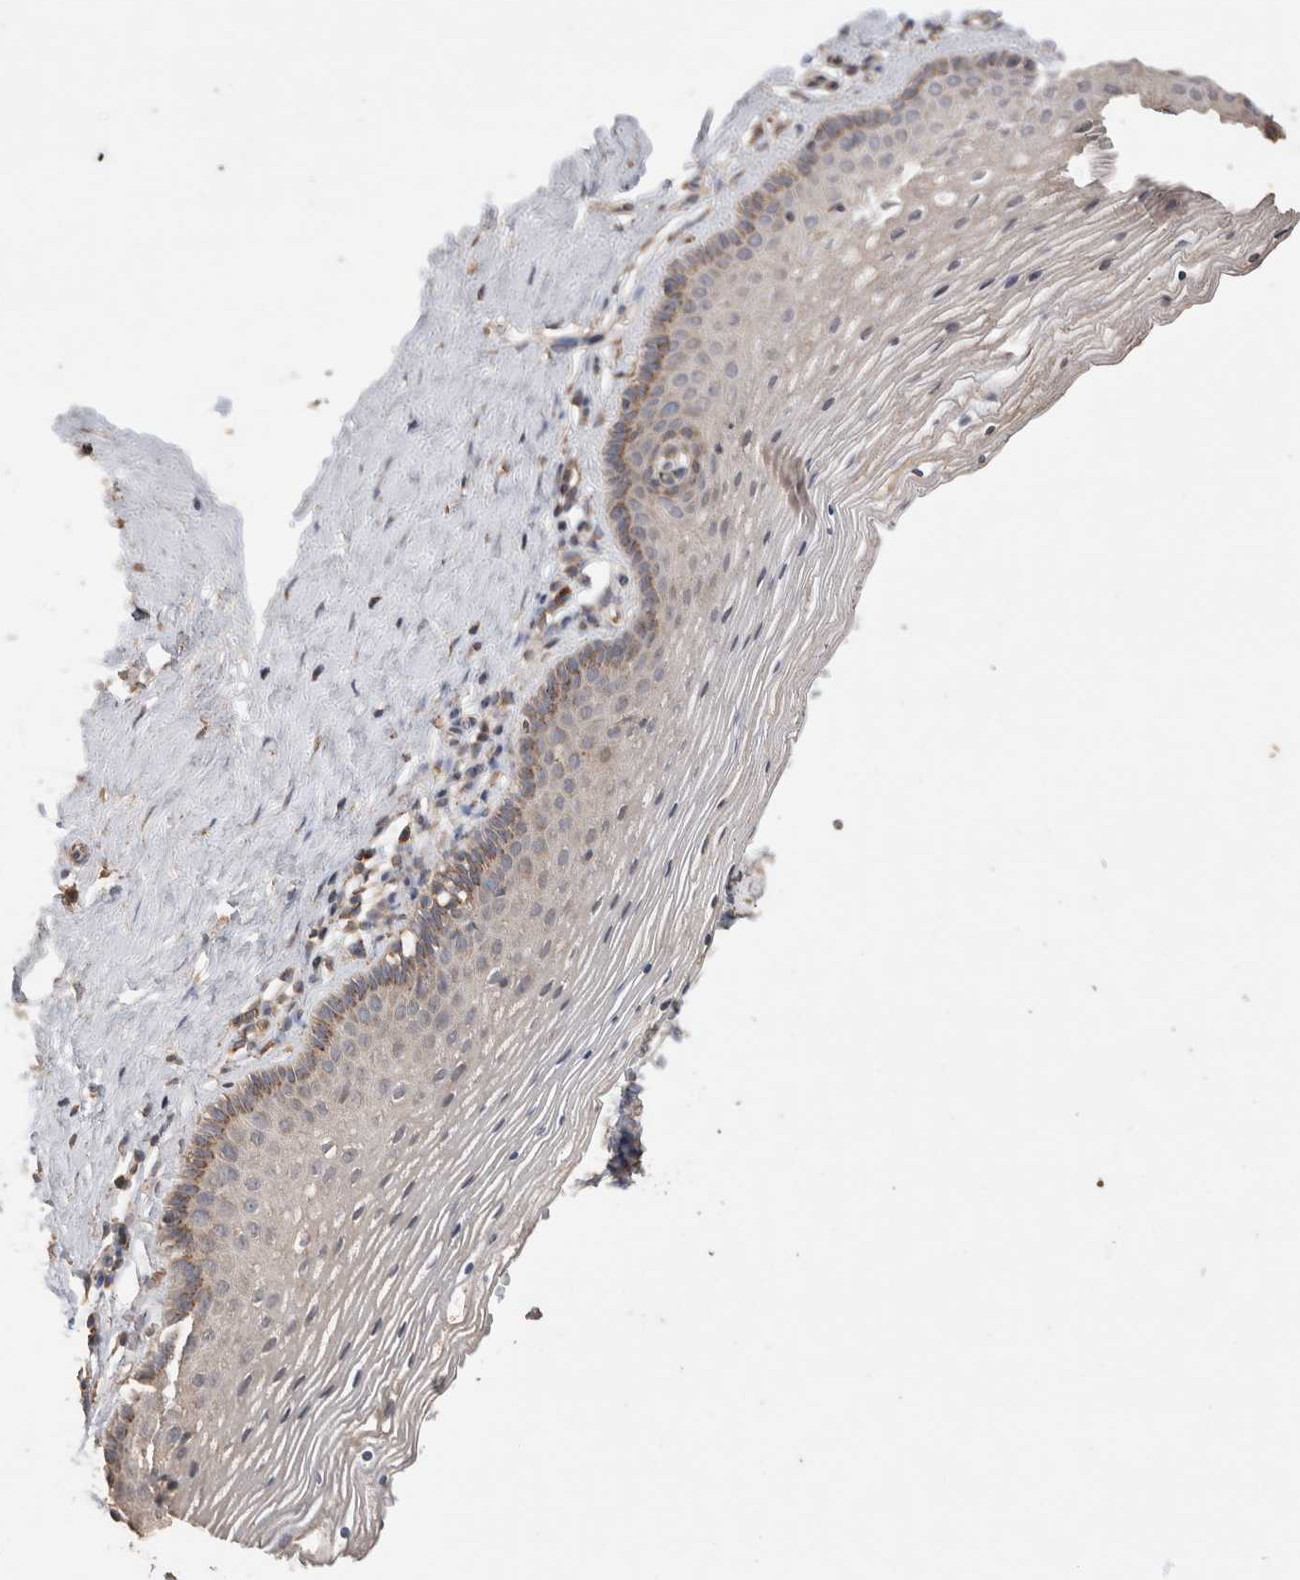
{"staining": {"intensity": "moderate", "quantity": "<25%", "location": "cytoplasmic/membranous"}, "tissue": "vagina", "cell_type": "Squamous epithelial cells", "image_type": "normal", "snomed": [{"axis": "morphology", "description": "Normal tissue, NOS"}, {"axis": "topography", "description": "Vagina"}], "caption": "IHC of normal human vagina displays low levels of moderate cytoplasmic/membranous expression in about <25% of squamous epithelial cells. (DAB = brown stain, brightfield microscopy at high magnification).", "gene": "SNX31", "patient": {"sex": "female", "age": 32}}